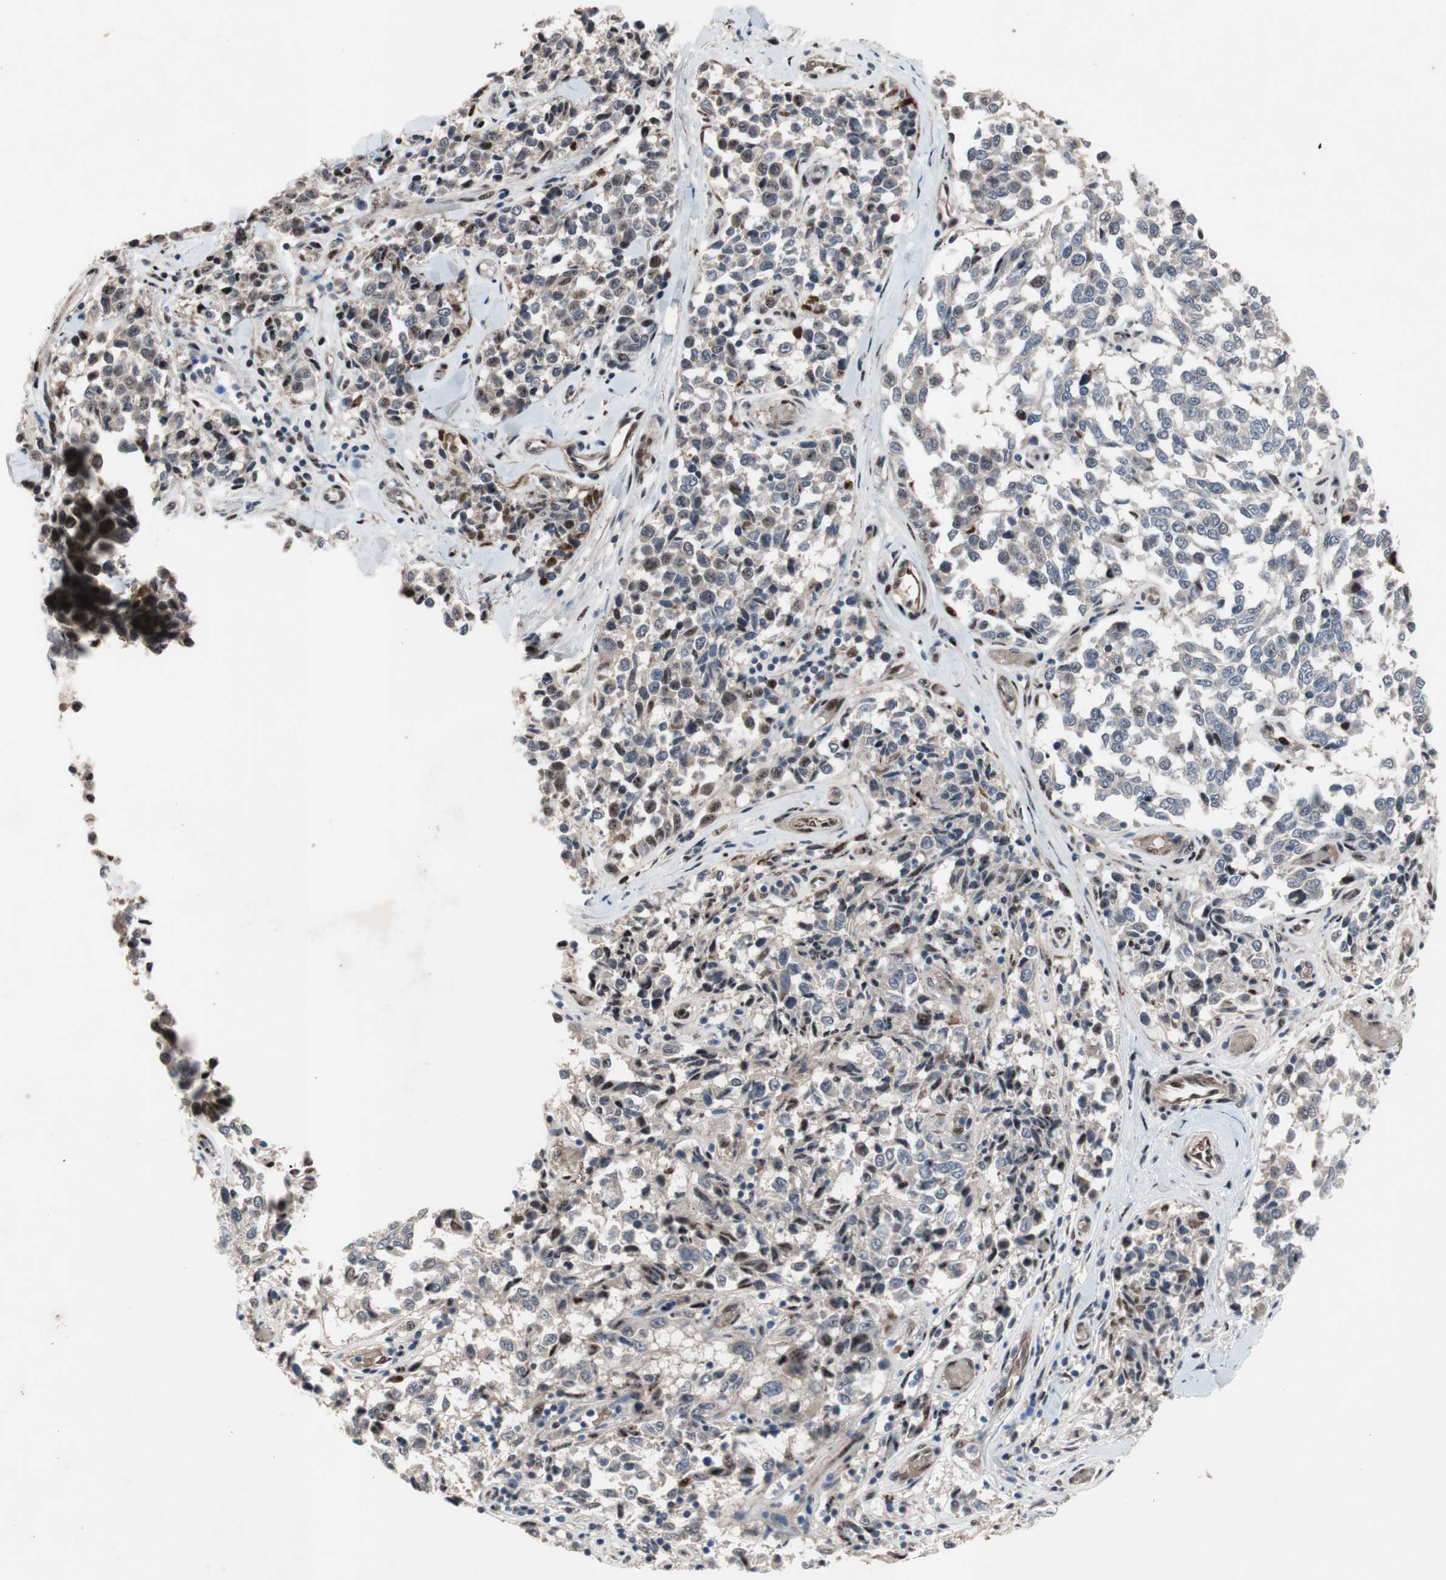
{"staining": {"intensity": "weak", "quantity": "<25%", "location": "cytoplasmic/membranous,nuclear"}, "tissue": "melanoma", "cell_type": "Tumor cells", "image_type": "cancer", "snomed": [{"axis": "morphology", "description": "Malignant melanoma, NOS"}, {"axis": "topography", "description": "Skin"}], "caption": "A histopathology image of melanoma stained for a protein shows no brown staining in tumor cells. (Stains: DAB (3,3'-diaminobenzidine) immunohistochemistry (IHC) with hematoxylin counter stain, Microscopy: brightfield microscopy at high magnification).", "gene": "SOX7", "patient": {"sex": "female", "age": 64}}